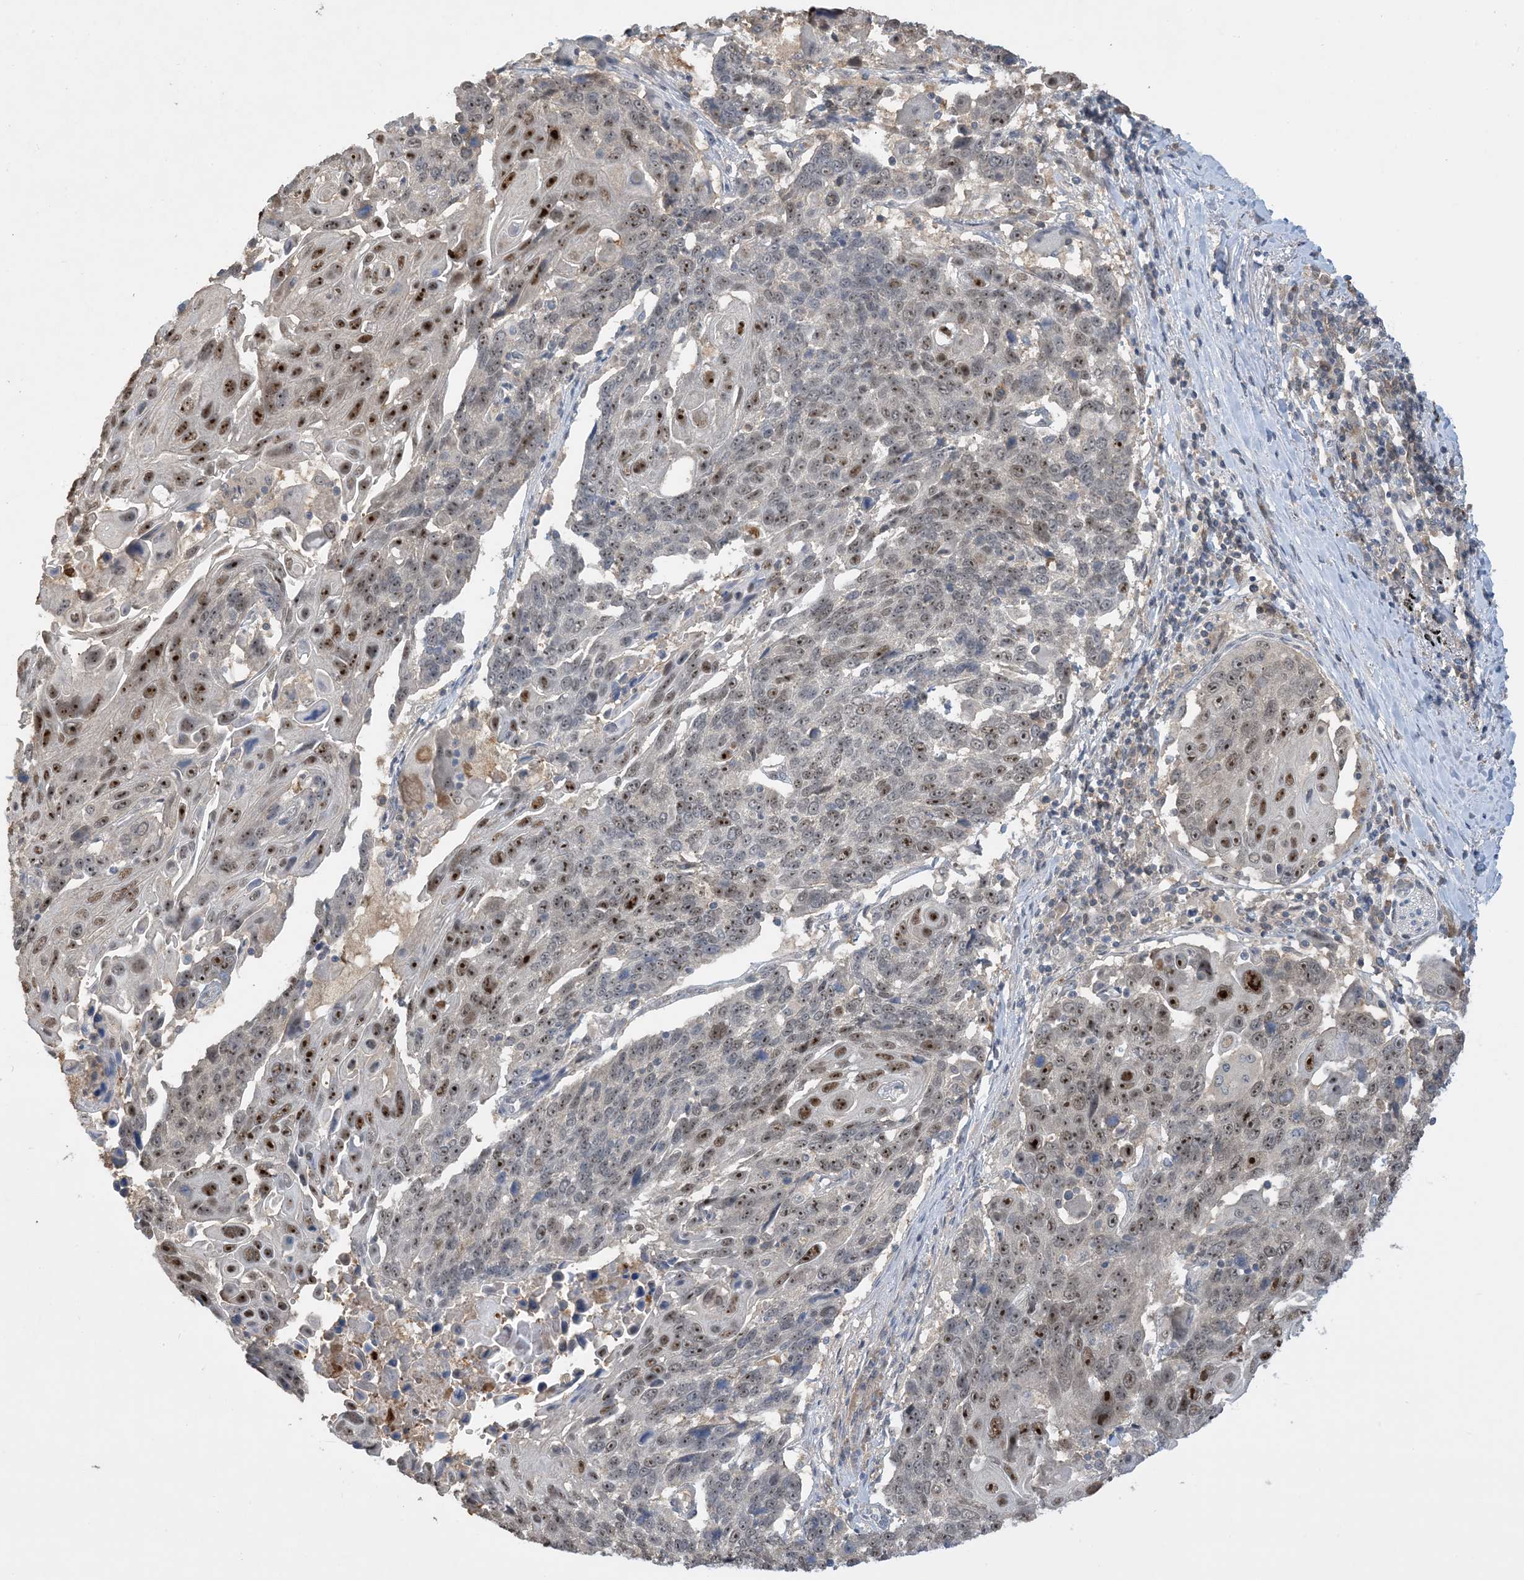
{"staining": {"intensity": "moderate", "quantity": "25%-75%", "location": "nuclear"}, "tissue": "lung cancer", "cell_type": "Tumor cells", "image_type": "cancer", "snomed": [{"axis": "morphology", "description": "Squamous cell carcinoma, NOS"}, {"axis": "topography", "description": "Lung"}], "caption": "Human squamous cell carcinoma (lung) stained with a protein marker demonstrates moderate staining in tumor cells.", "gene": "UBE2E1", "patient": {"sex": "male", "age": 66}}